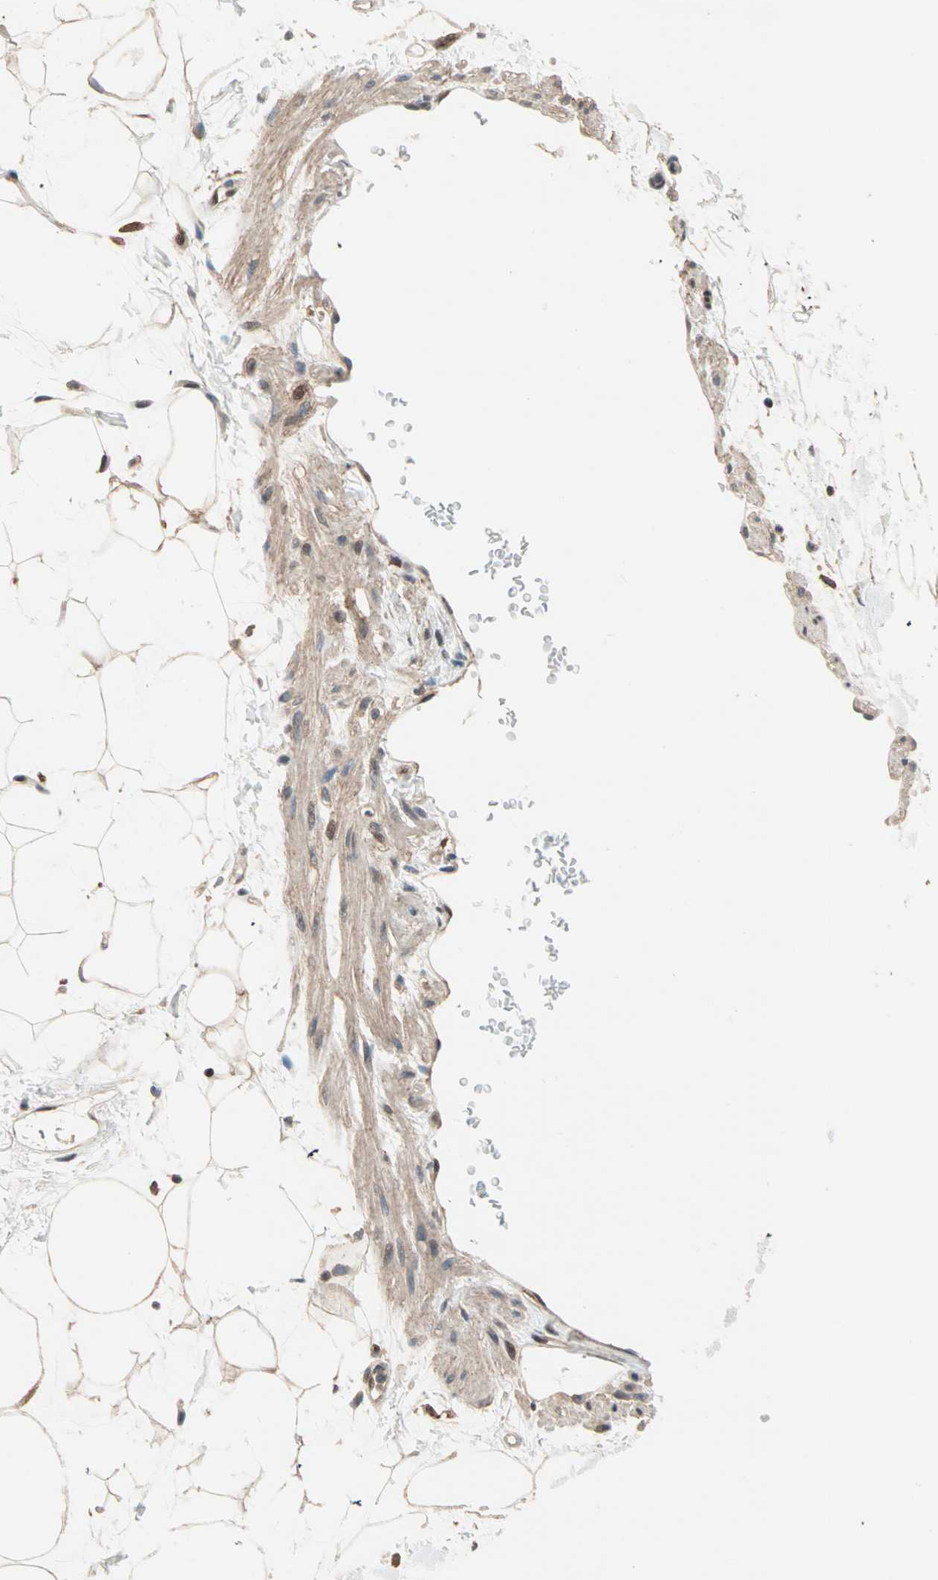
{"staining": {"intensity": "weak", "quantity": "25%-75%", "location": "cytoplasmic/membranous,nuclear"}, "tissue": "adipose tissue", "cell_type": "Adipocytes", "image_type": "normal", "snomed": [{"axis": "morphology", "description": "Normal tissue, NOS"}, {"axis": "topography", "description": "Soft tissue"}], "caption": "DAB (3,3'-diaminobenzidine) immunohistochemical staining of unremarkable adipose tissue reveals weak cytoplasmic/membranous,nuclear protein expression in approximately 25%-75% of adipocytes. Nuclei are stained in blue.", "gene": "HECW1", "patient": {"sex": "male", "age": 72}}